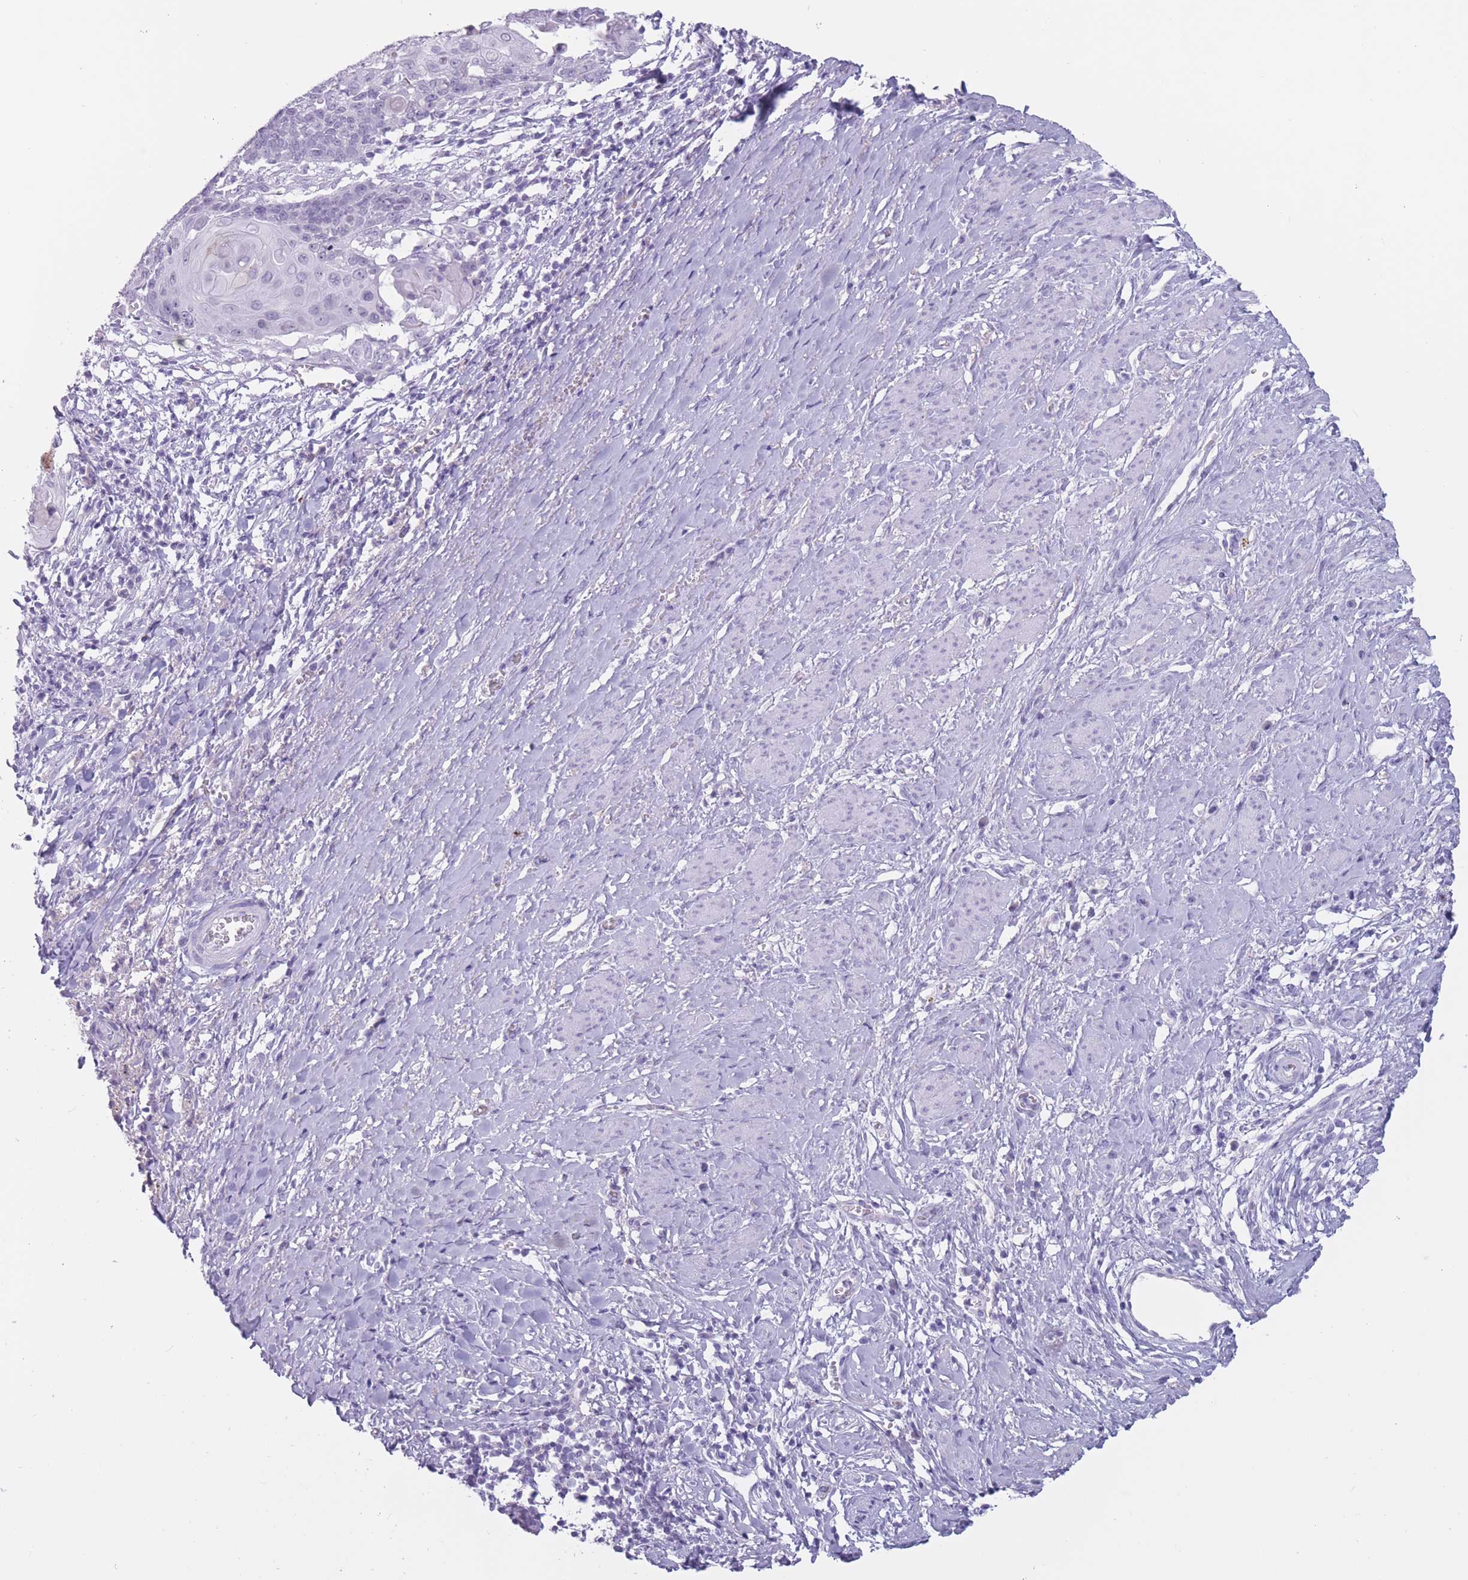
{"staining": {"intensity": "negative", "quantity": "none", "location": "none"}, "tissue": "cervical cancer", "cell_type": "Tumor cells", "image_type": "cancer", "snomed": [{"axis": "morphology", "description": "Squamous cell carcinoma, NOS"}, {"axis": "topography", "description": "Cervix"}], "caption": "An image of human cervical cancer is negative for staining in tumor cells. The staining was performed using DAB to visualize the protein expression in brown, while the nuclei were stained in blue with hematoxylin (Magnification: 20x).", "gene": "PNMA3", "patient": {"sex": "female", "age": 39}}